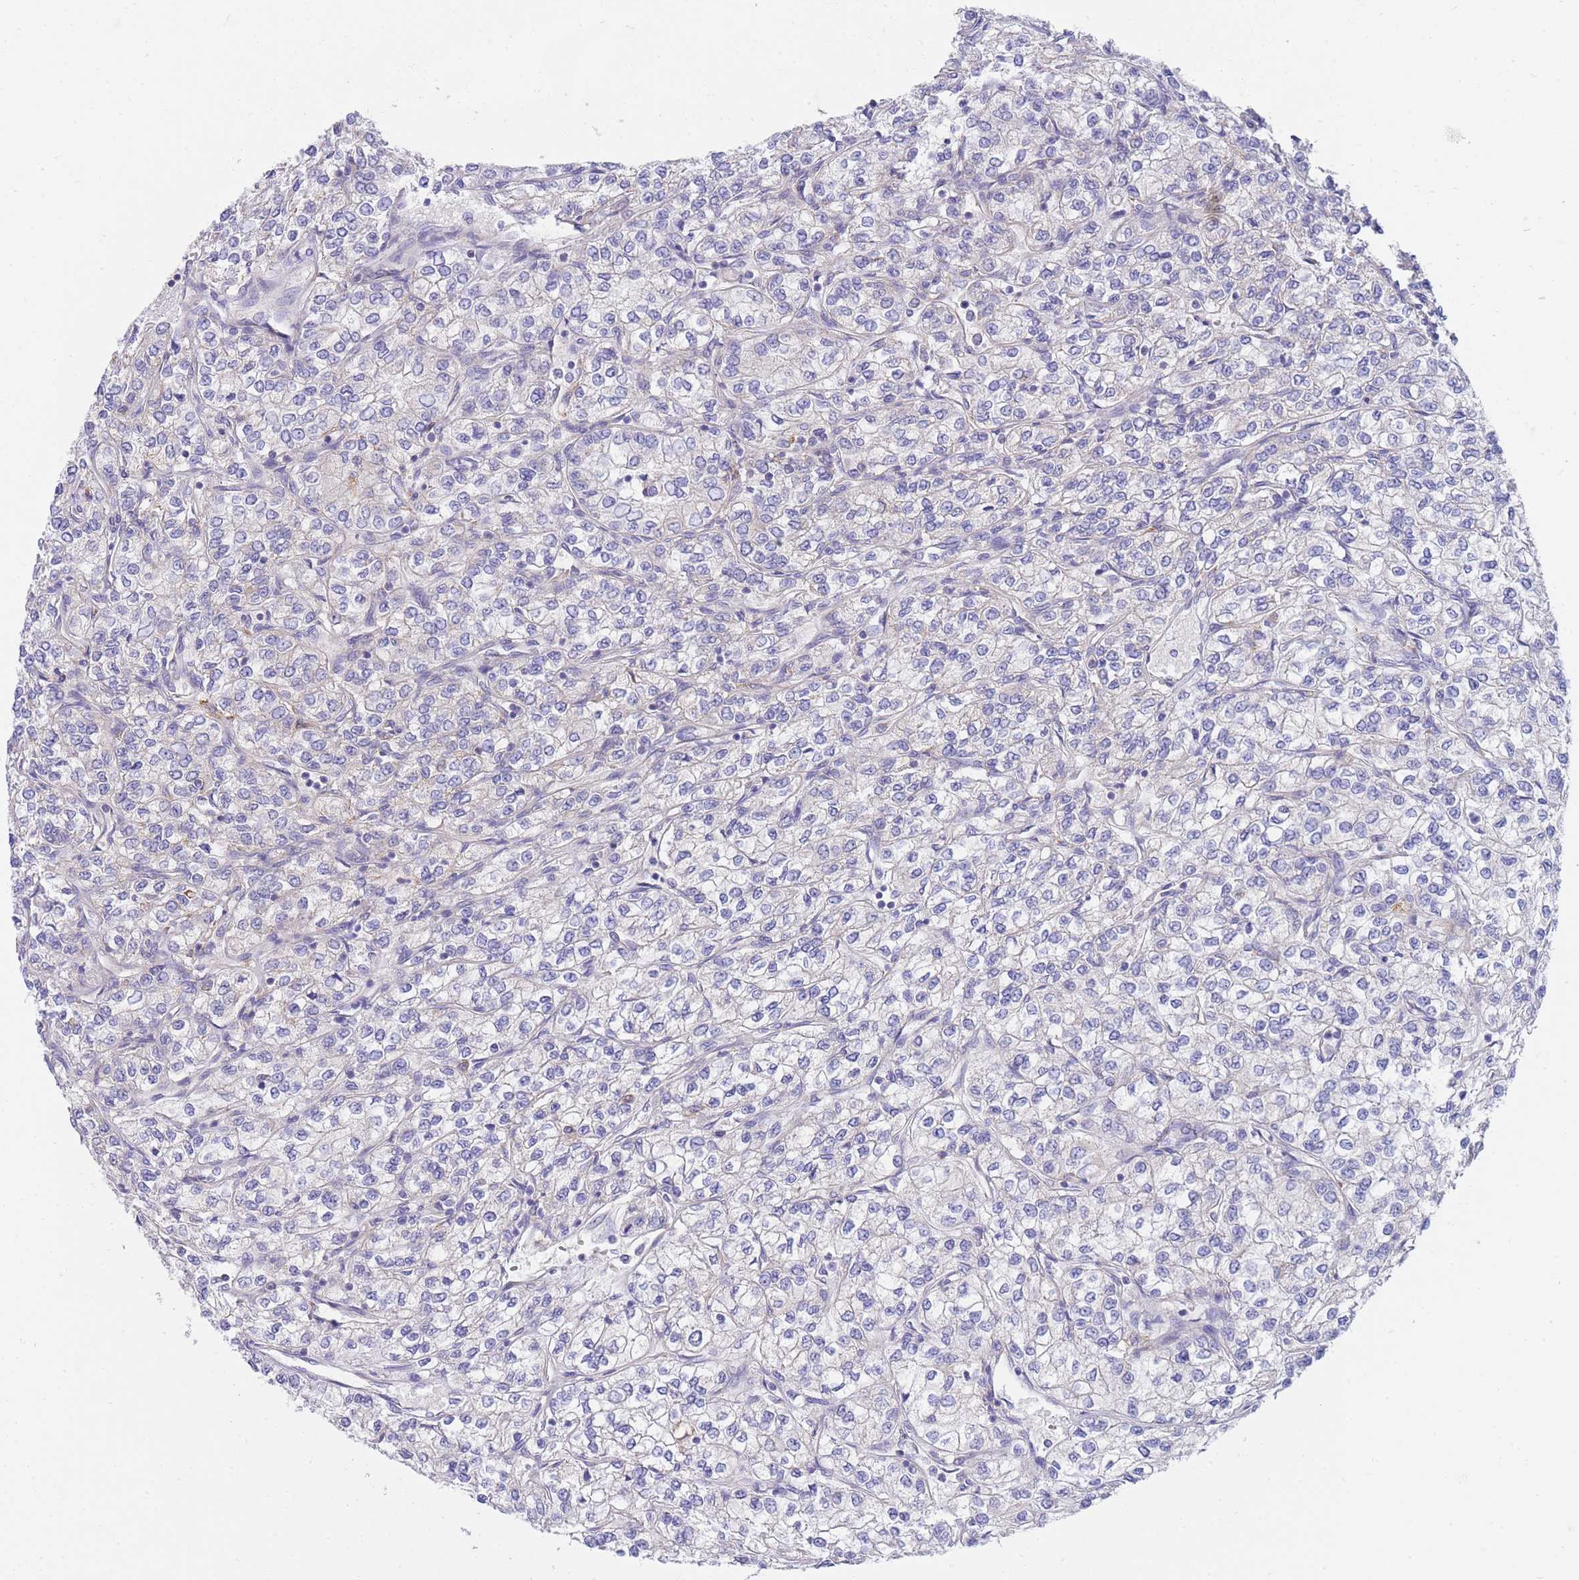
{"staining": {"intensity": "negative", "quantity": "none", "location": "none"}, "tissue": "renal cancer", "cell_type": "Tumor cells", "image_type": "cancer", "snomed": [{"axis": "morphology", "description": "Adenocarcinoma, NOS"}, {"axis": "topography", "description": "Kidney"}], "caption": "Human renal cancer stained for a protein using immunohistochemistry (IHC) exhibits no expression in tumor cells.", "gene": "SH2B2", "patient": {"sex": "male", "age": 80}}